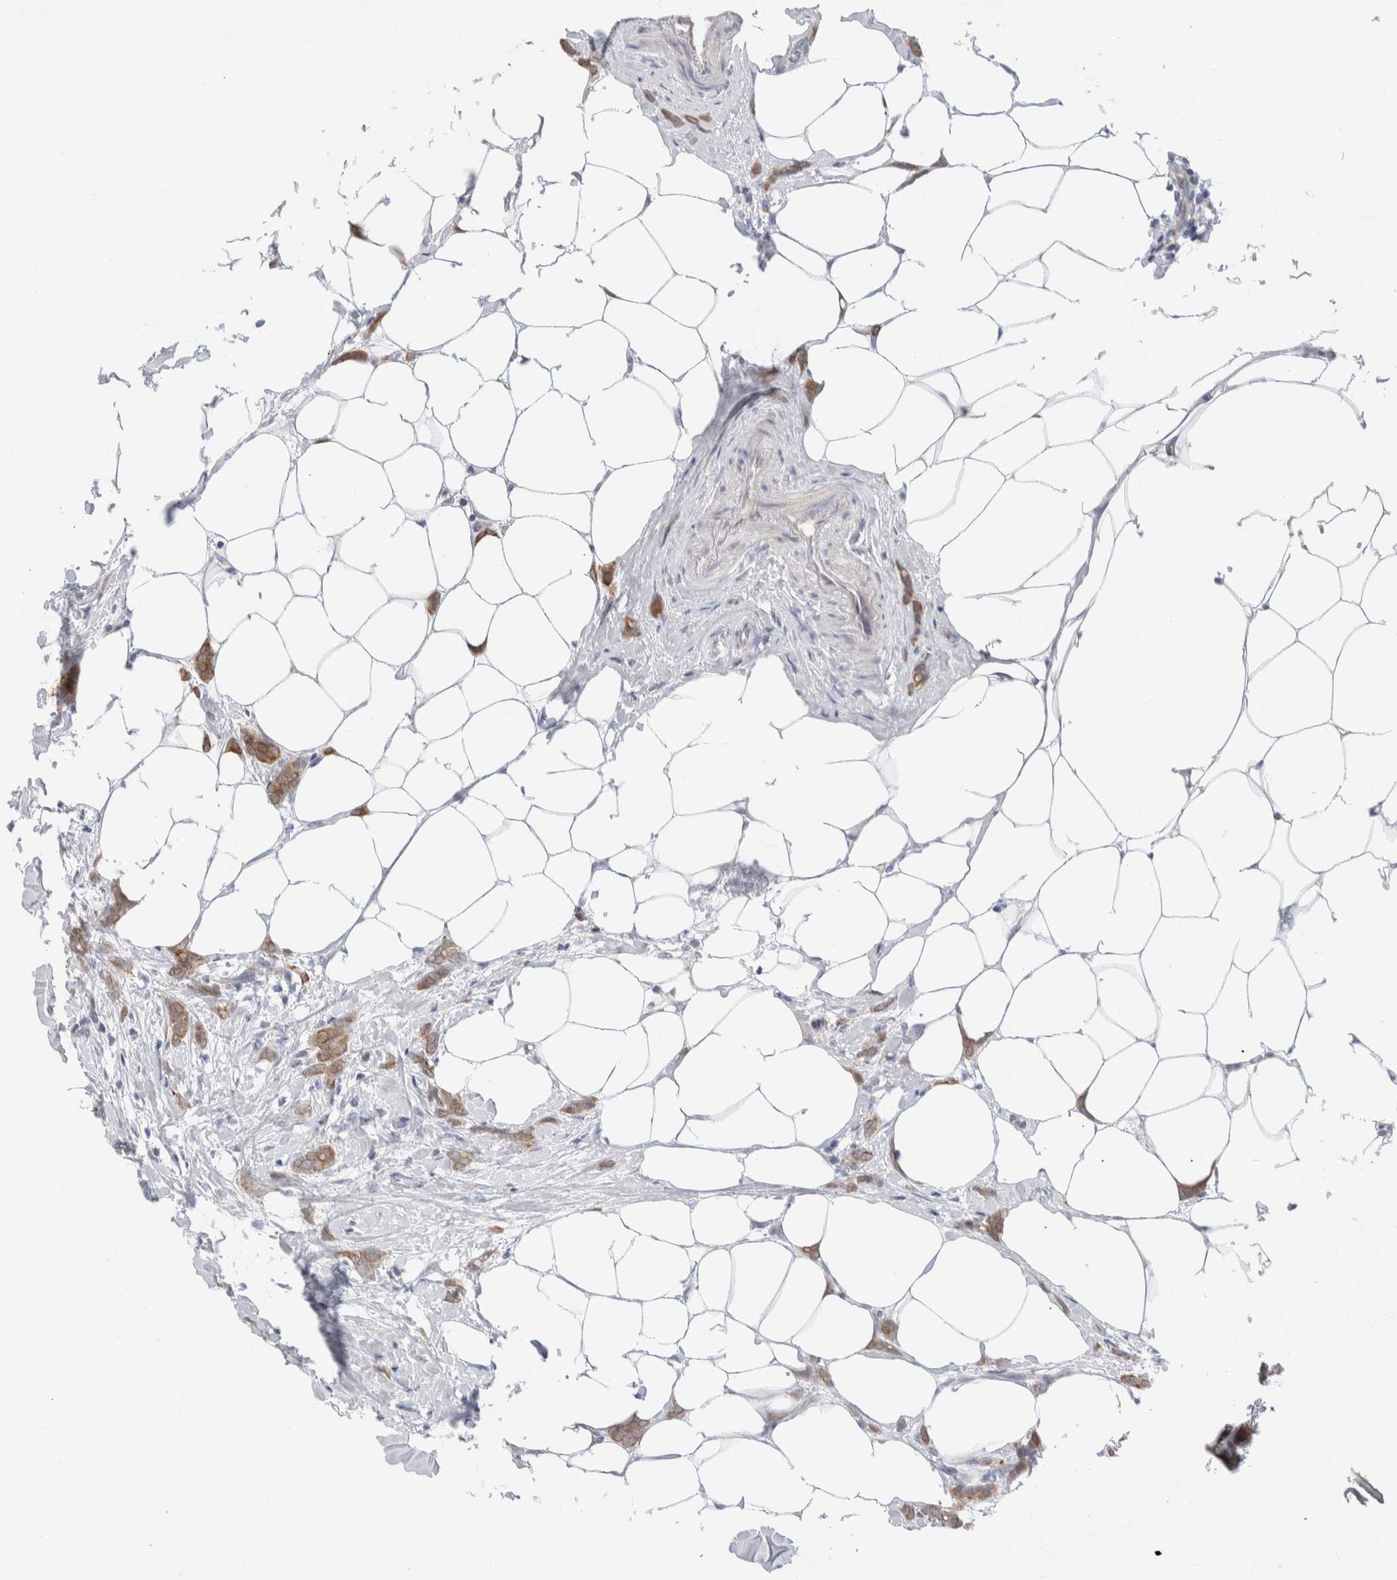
{"staining": {"intensity": "moderate", "quantity": ">75%", "location": "cytoplasmic/membranous"}, "tissue": "breast cancer", "cell_type": "Tumor cells", "image_type": "cancer", "snomed": [{"axis": "morphology", "description": "Lobular carcinoma, in situ"}, {"axis": "morphology", "description": "Lobular carcinoma"}, {"axis": "topography", "description": "Breast"}], "caption": "DAB (3,3'-diaminobenzidine) immunohistochemical staining of human breast lobular carcinoma in situ shows moderate cytoplasmic/membranous protein positivity in approximately >75% of tumor cells.", "gene": "C1orf112", "patient": {"sex": "female", "age": 41}}